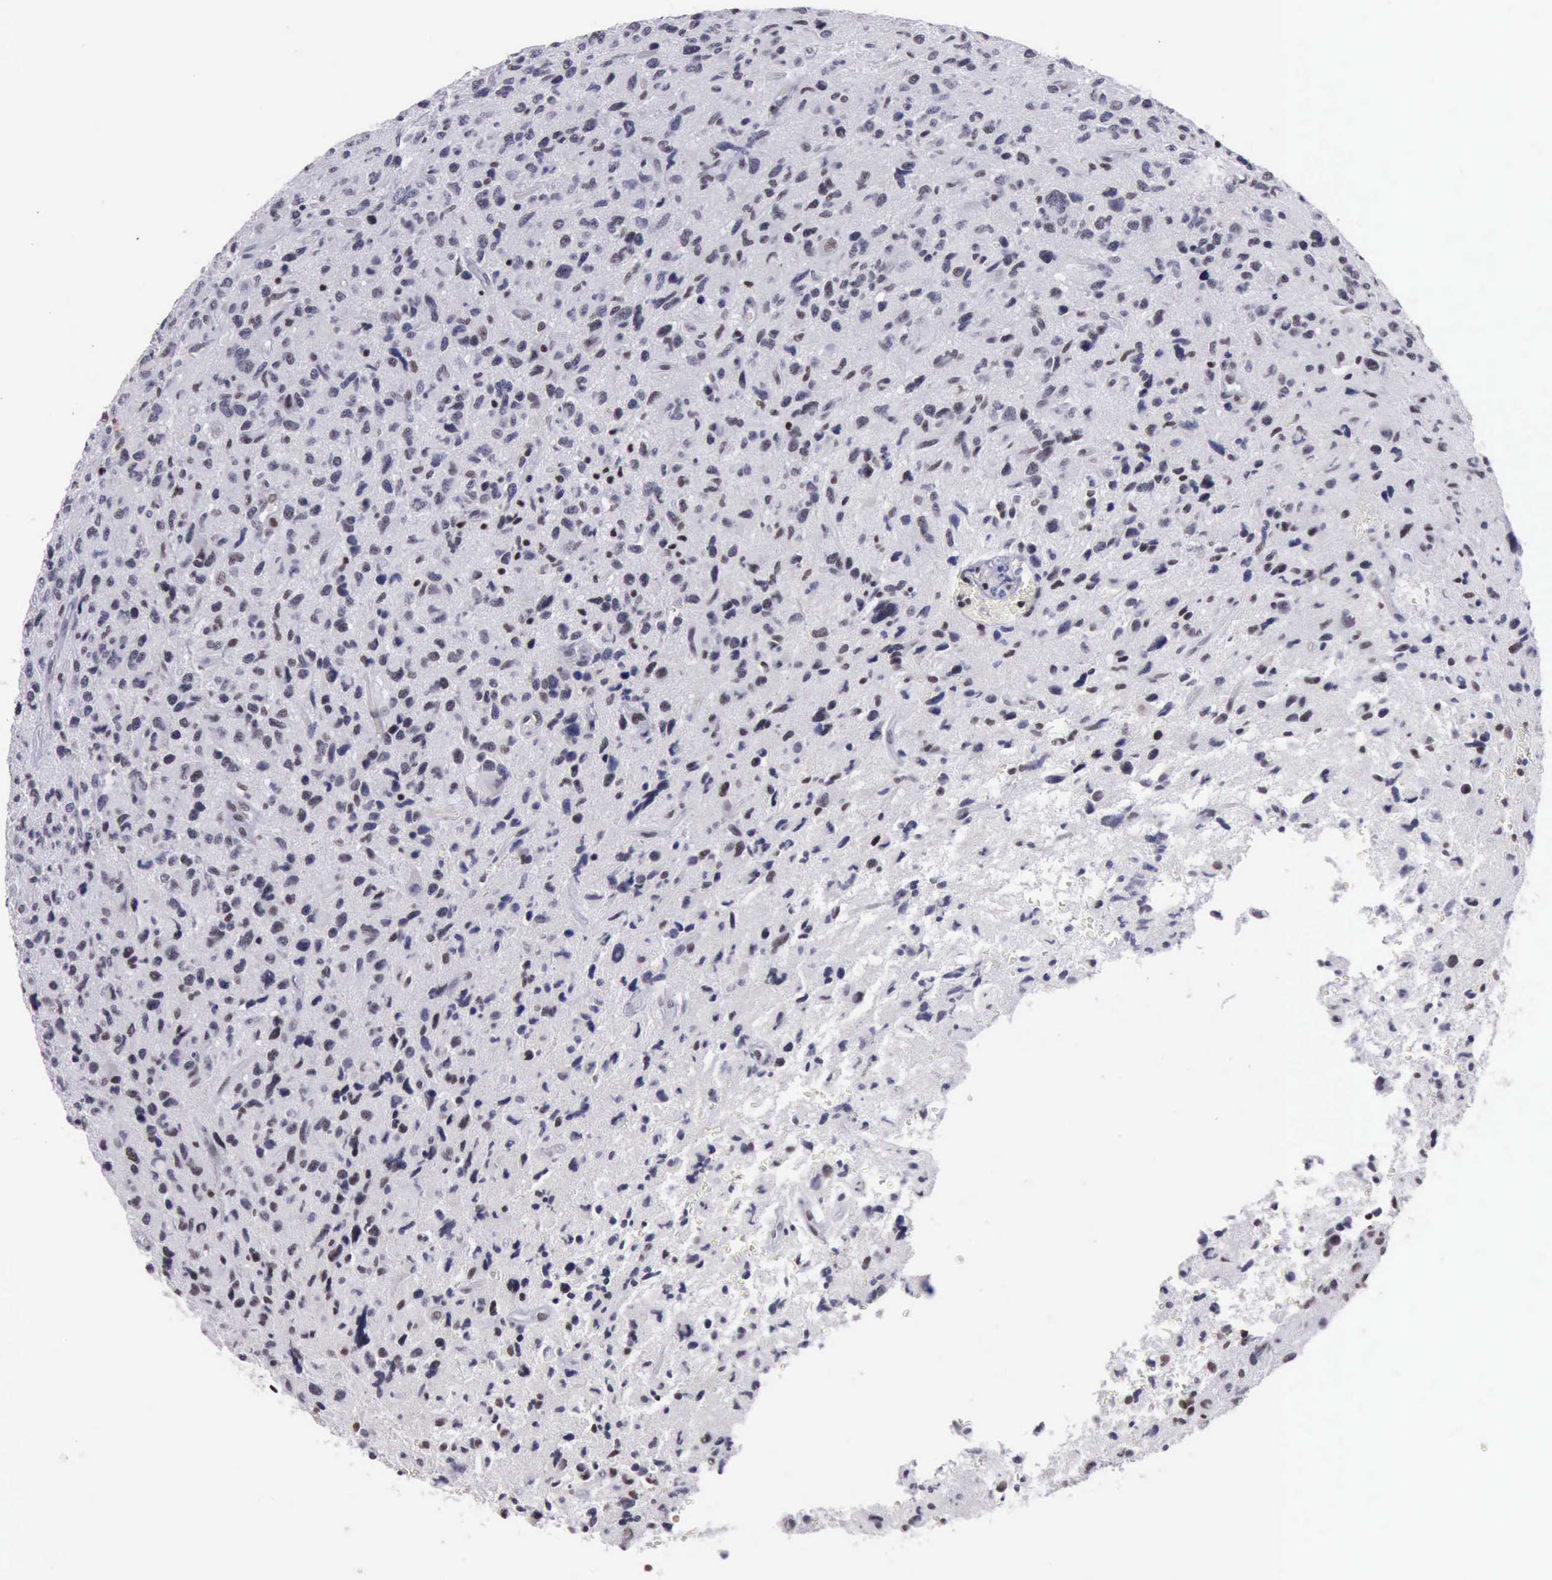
{"staining": {"intensity": "weak", "quantity": "<25%", "location": "nuclear"}, "tissue": "glioma", "cell_type": "Tumor cells", "image_type": "cancer", "snomed": [{"axis": "morphology", "description": "Glioma, malignant, High grade"}, {"axis": "topography", "description": "Brain"}], "caption": "DAB (3,3'-diaminobenzidine) immunohistochemical staining of glioma shows no significant positivity in tumor cells.", "gene": "YY1", "patient": {"sex": "female", "age": 60}}